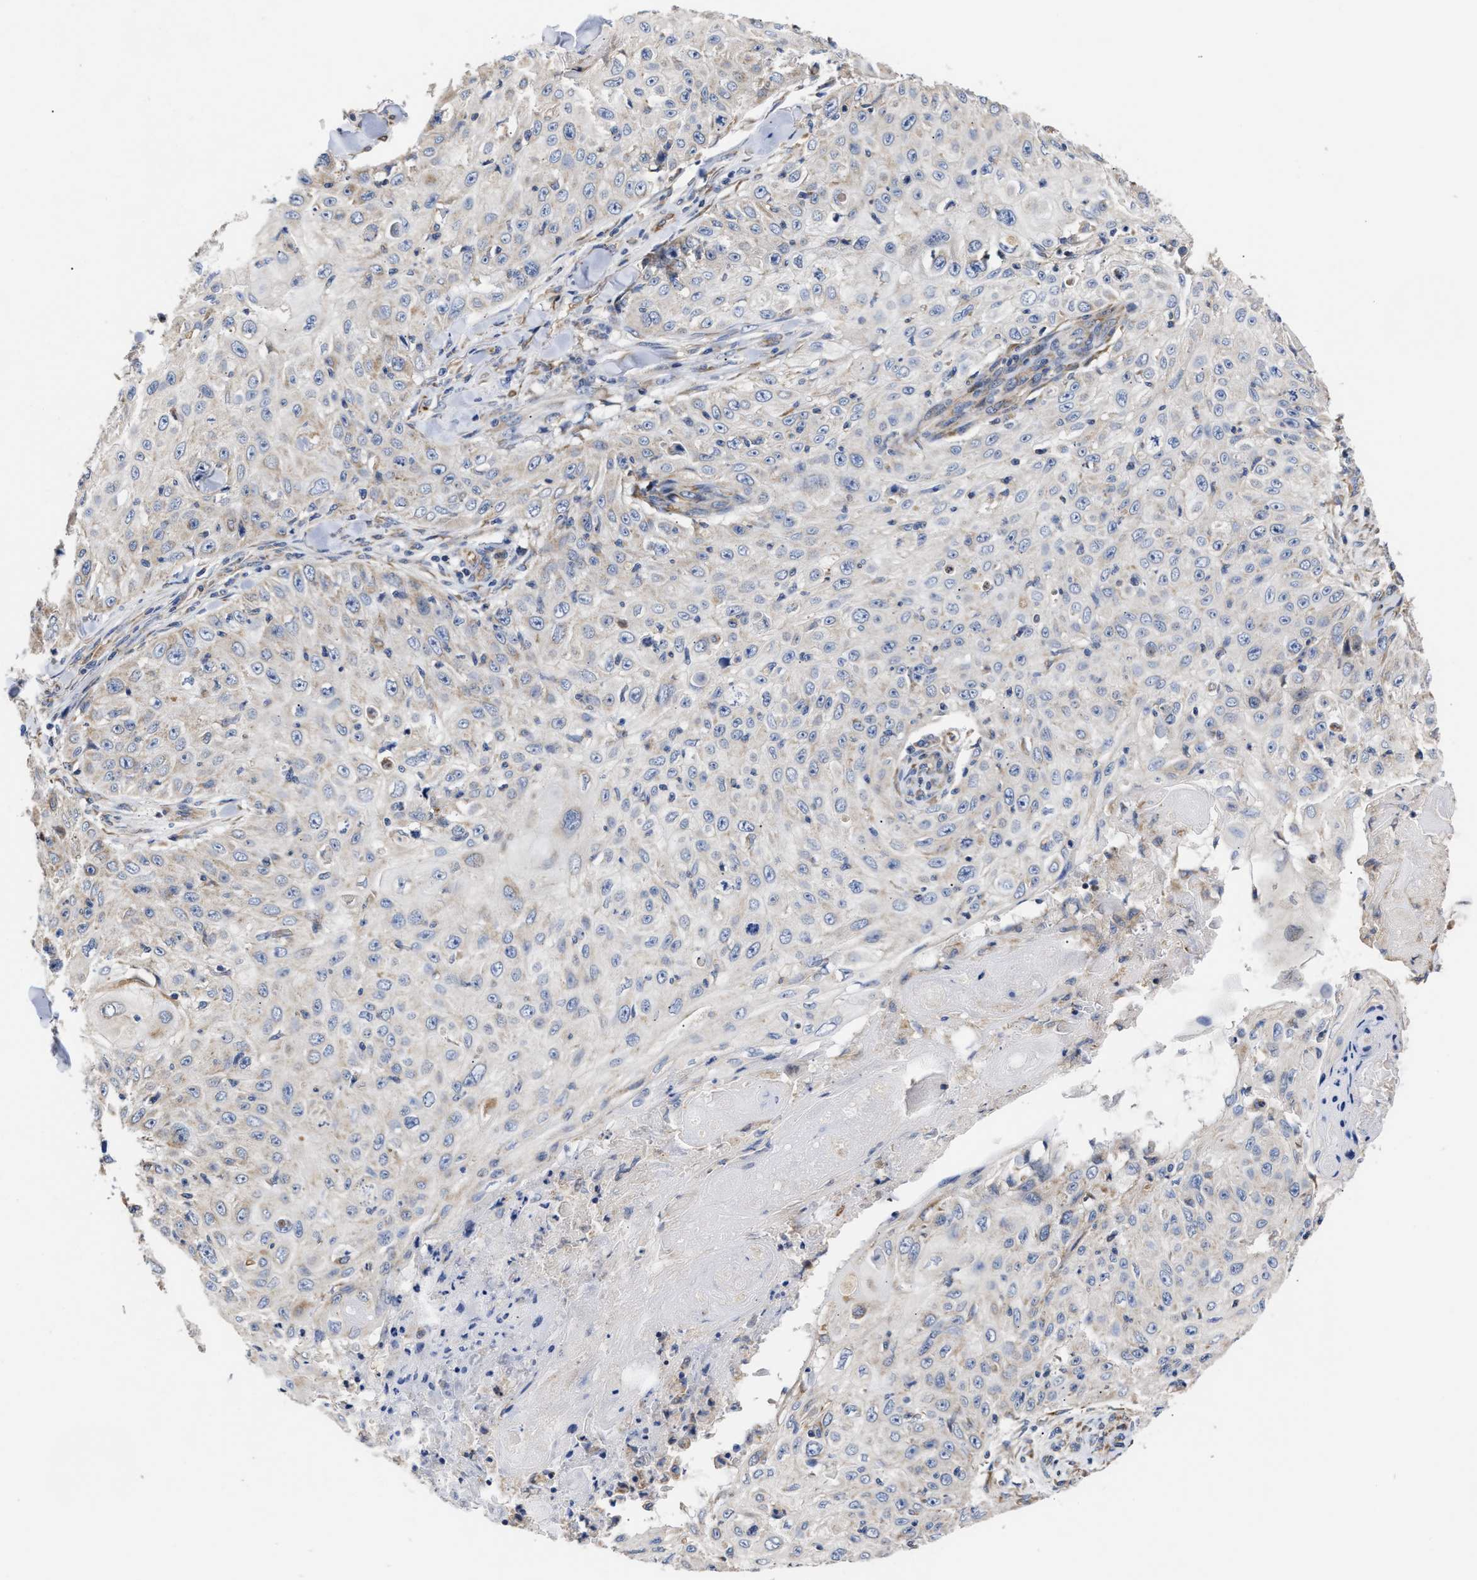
{"staining": {"intensity": "negative", "quantity": "none", "location": "none"}, "tissue": "skin cancer", "cell_type": "Tumor cells", "image_type": "cancer", "snomed": [{"axis": "morphology", "description": "Squamous cell carcinoma, NOS"}, {"axis": "topography", "description": "Skin"}], "caption": "Skin squamous cell carcinoma was stained to show a protein in brown. There is no significant expression in tumor cells. (DAB IHC with hematoxylin counter stain).", "gene": "MALSU1", "patient": {"sex": "male", "age": 86}}